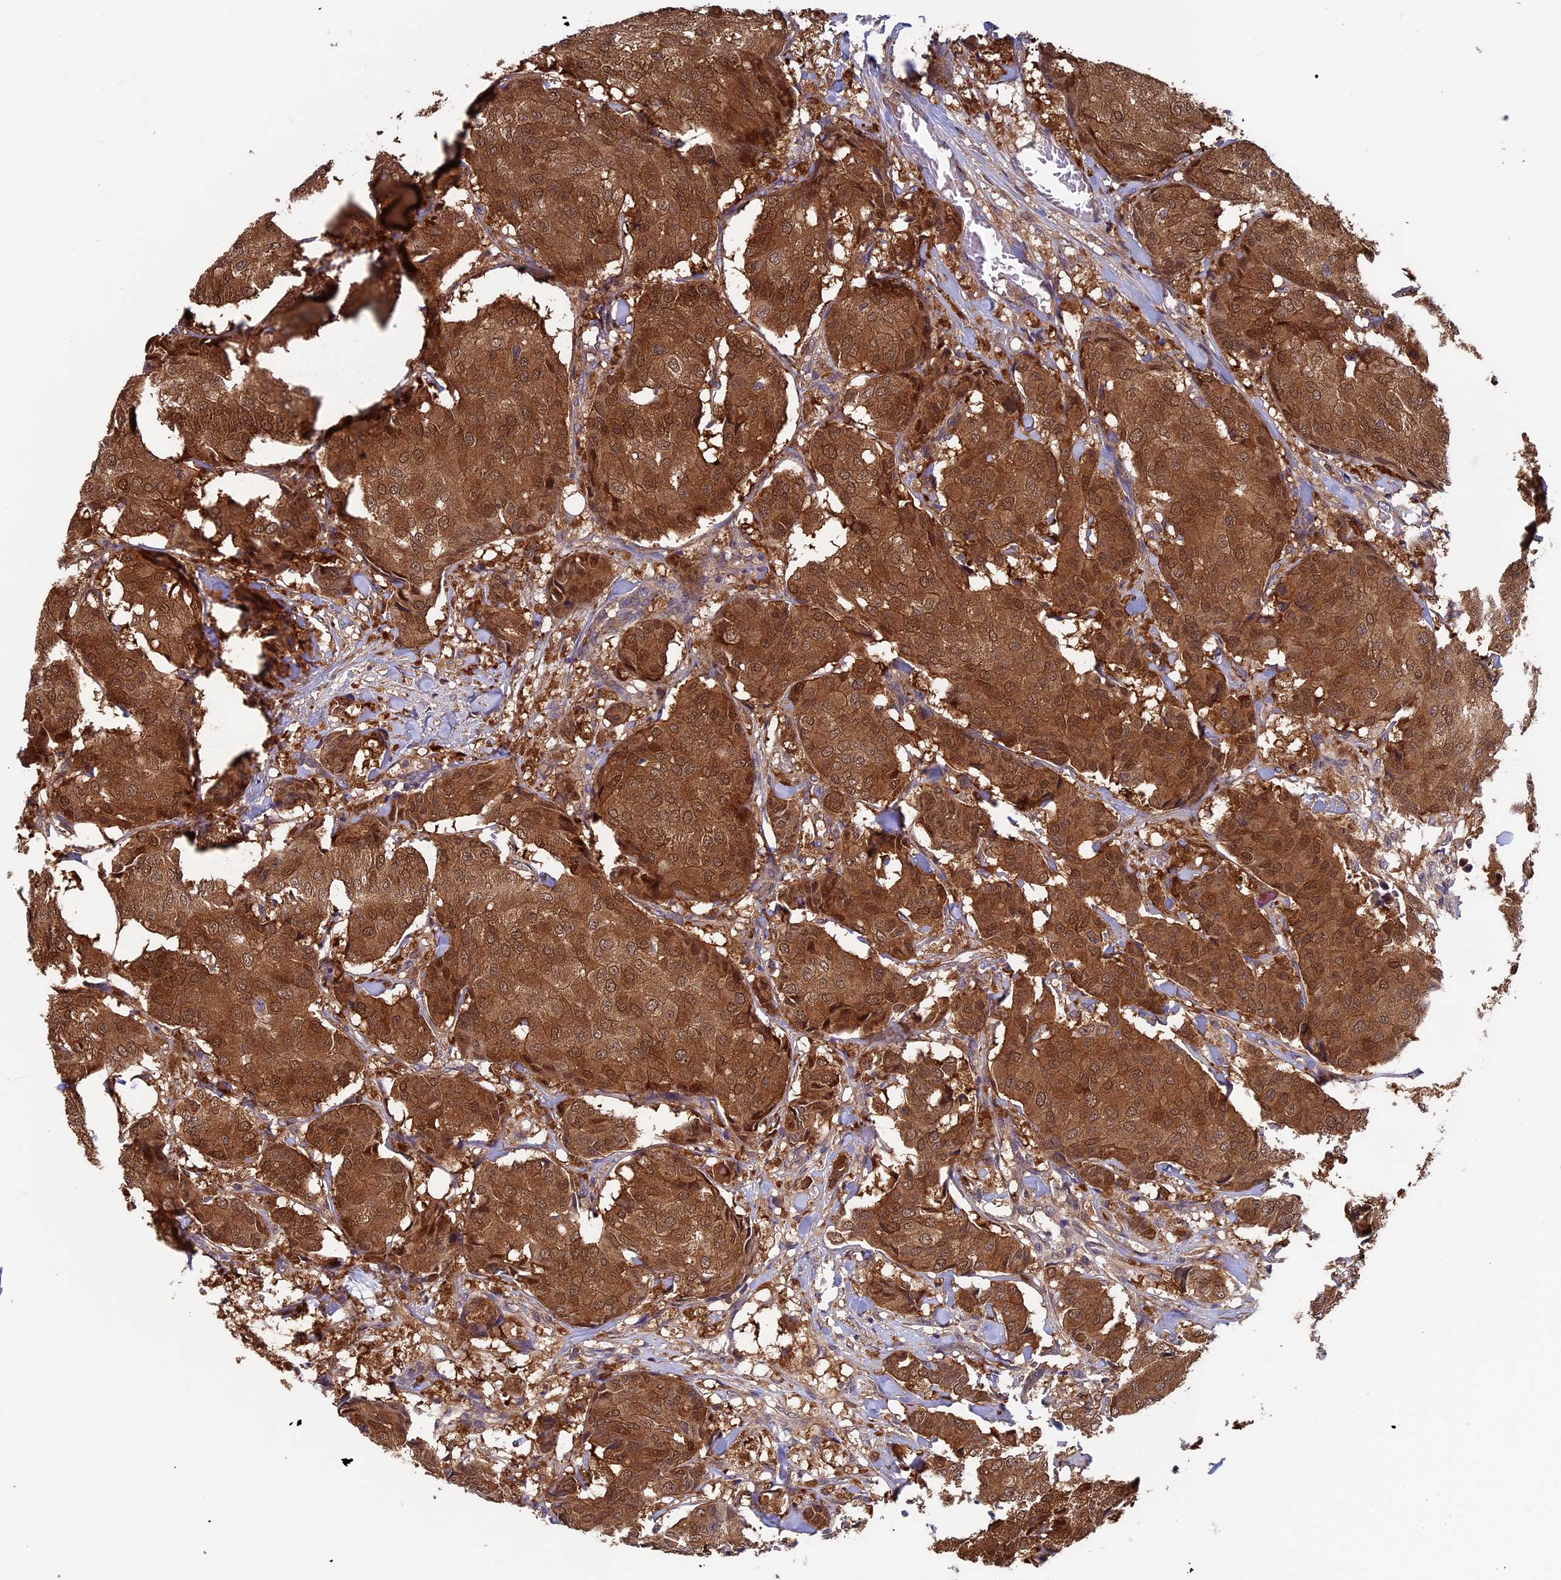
{"staining": {"intensity": "moderate", "quantity": ">75%", "location": "cytoplasmic/membranous,nuclear"}, "tissue": "breast cancer", "cell_type": "Tumor cells", "image_type": "cancer", "snomed": [{"axis": "morphology", "description": "Duct carcinoma"}, {"axis": "topography", "description": "Breast"}], "caption": "The immunohistochemical stain shows moderate cytoplasmic/membranous and nuclear staining in tumor cells of breast cancer (invasive ductal carcinoma) tissue. (Brightfield microscopy of DAB IHC at high magnification).", "gene": "LCMT1", "patient": {"sex": "female", "age": 75}}